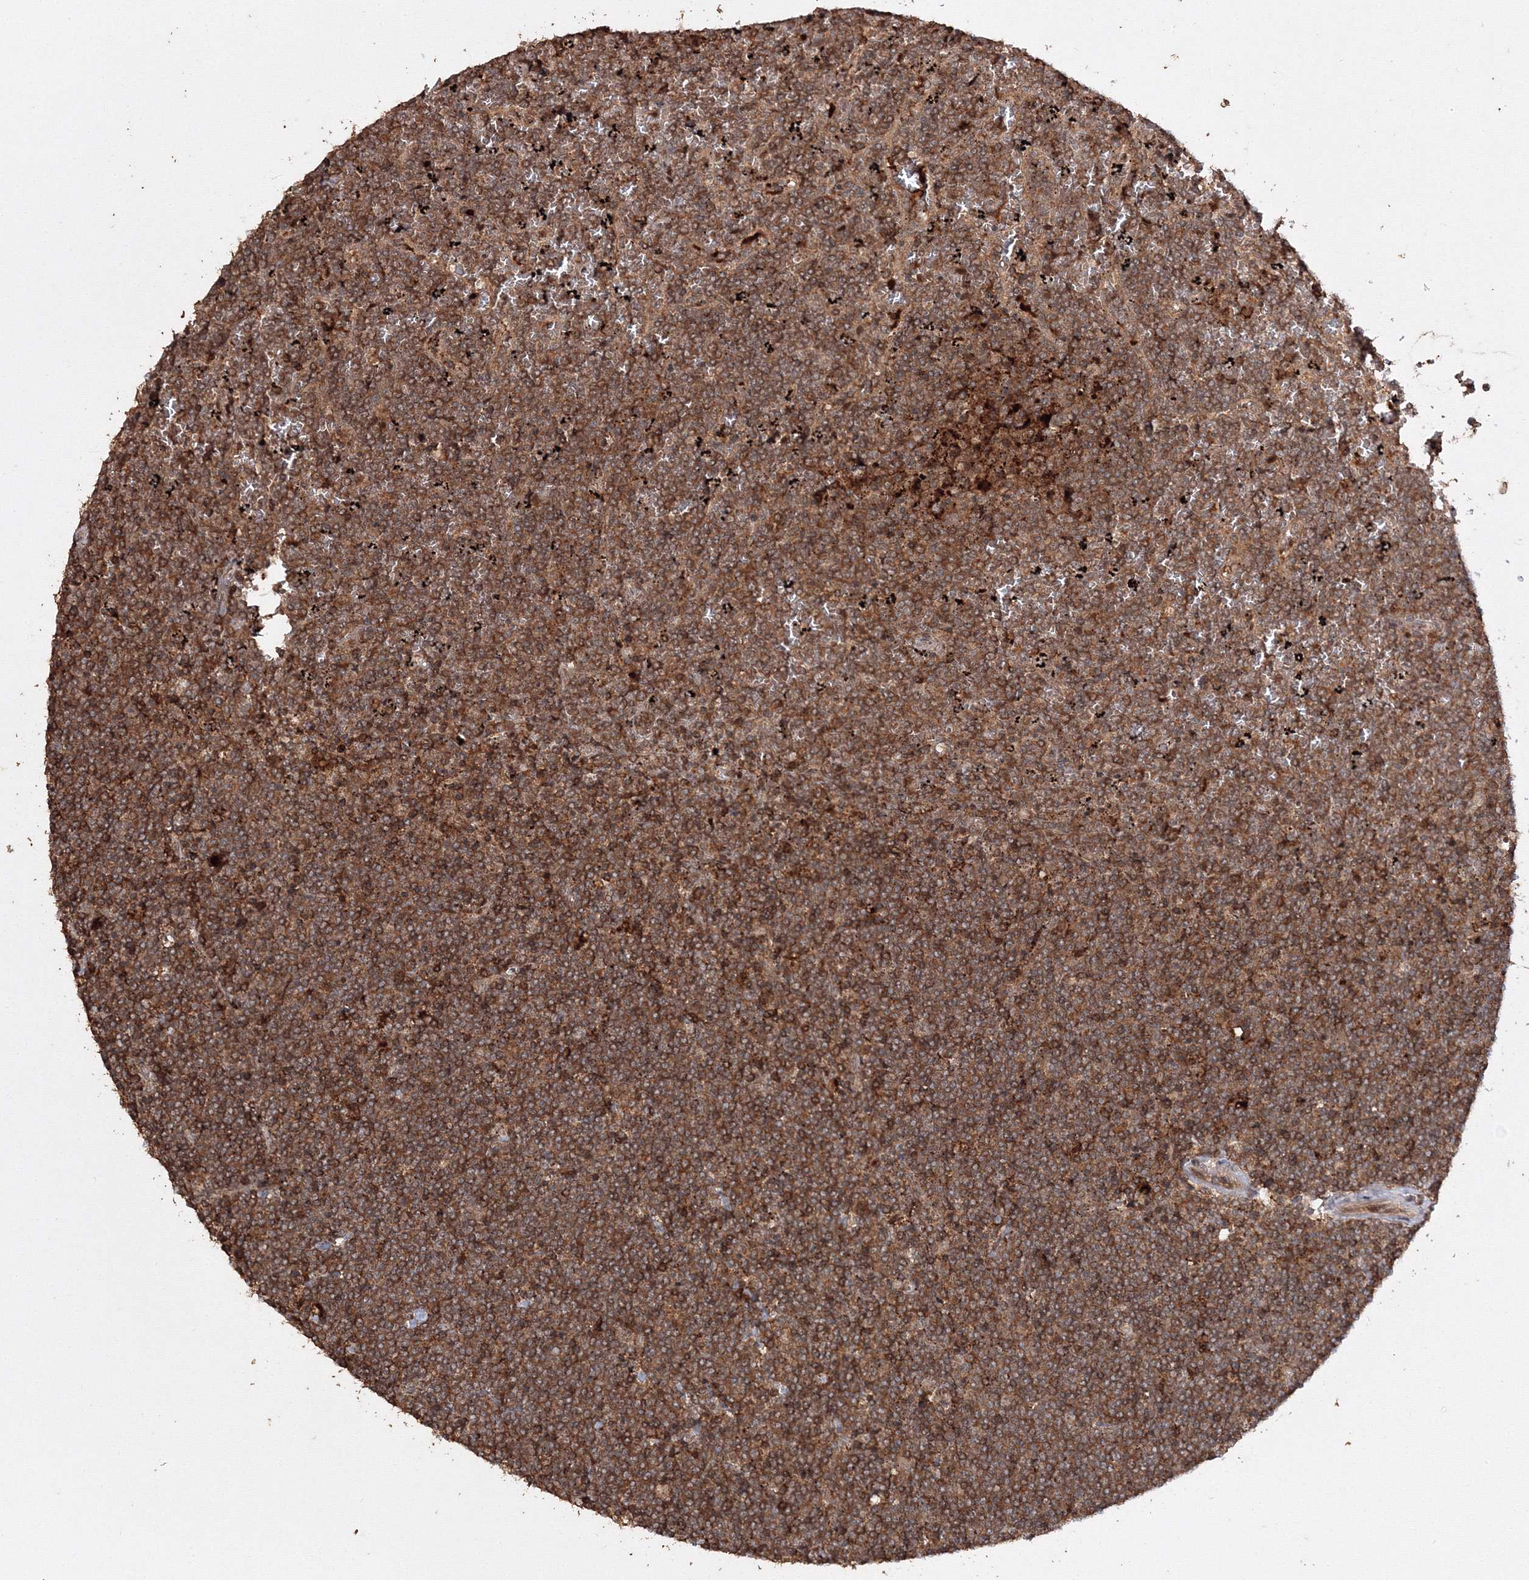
{"staining": {"intensity": "moderate", "quantity": ">75%", "location": "cytoplasmic/membranous"}, "tissue": "lymphoma", "cell_type": "Tumor cells", "image_type": "cancer", "snomed": [{"axis": "morphology", "description": "Malignant lymphoma, non-Hodgkin's type, Low grade"}, {"axis": "topography", "description": "Spleen"}], "caption": "This is an image of IHC staining of lymphoma, which shows moderate positivity in the cytoplasmic/membranous of tumor cells.", "gene": "DDO", "patient": {"sex": "female", "age": 19}}